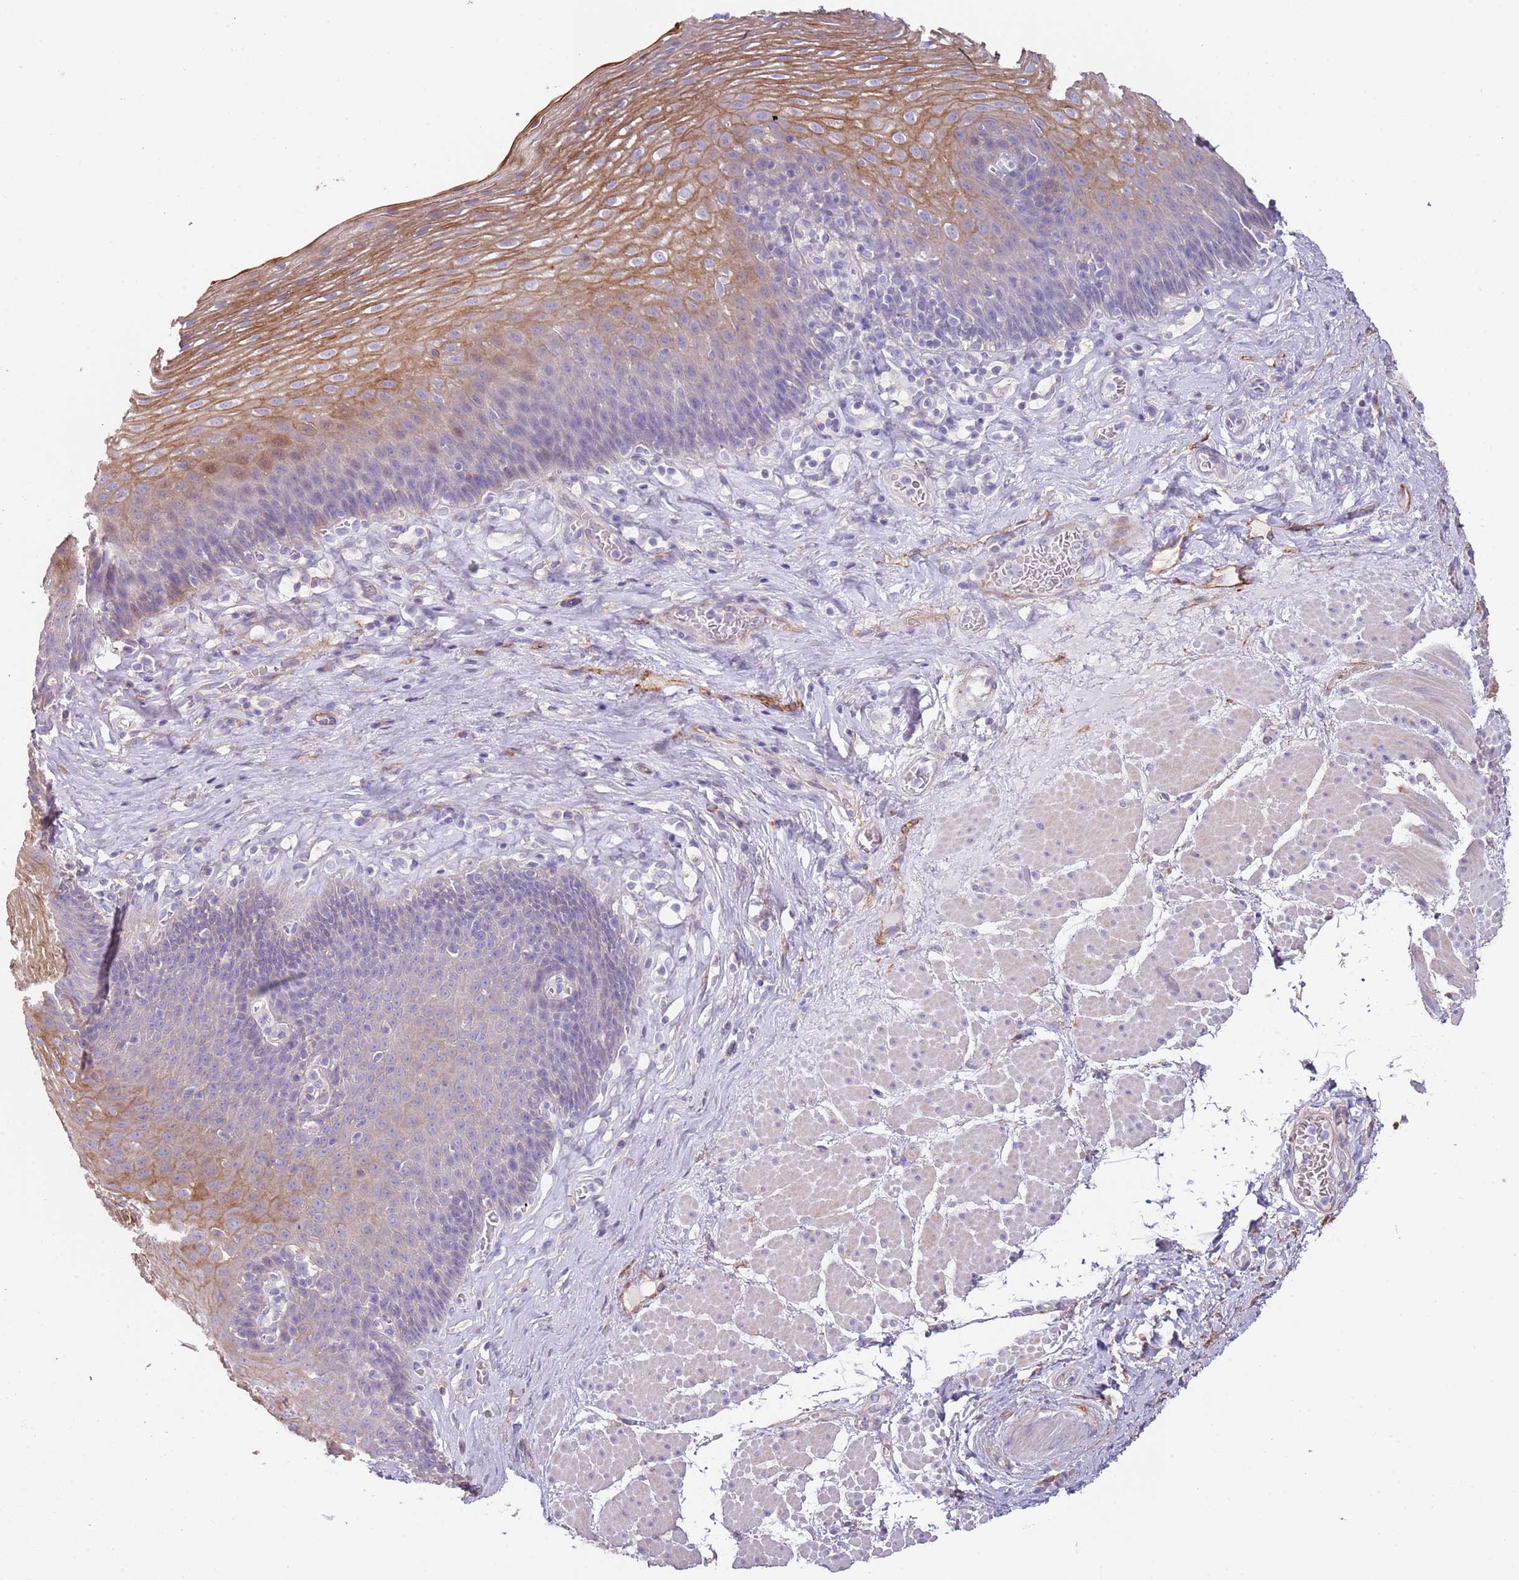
{"staining": {"intensity": "moderate", "quantity": "<25%", "location": "cytoplasmic/membranous"}, "tissue": "esophagus", "cell_type": "Squamous epithelial cells", "image_type": "normal", "snomed": [{"axis": "morphology", "description": "Normal tissue, NOS"}, {"axis": "topography", "description": "Esophagus"}], "caption": "An image showing moderate cytoplasmic/membranous staining in about <25% of squamous epithelial cells in unremarkable esophagus, as visualized by brown immunohistochemical staining.", "gene": "ENSG00000271254", "patient": {"sex": "female", "age": 66}}